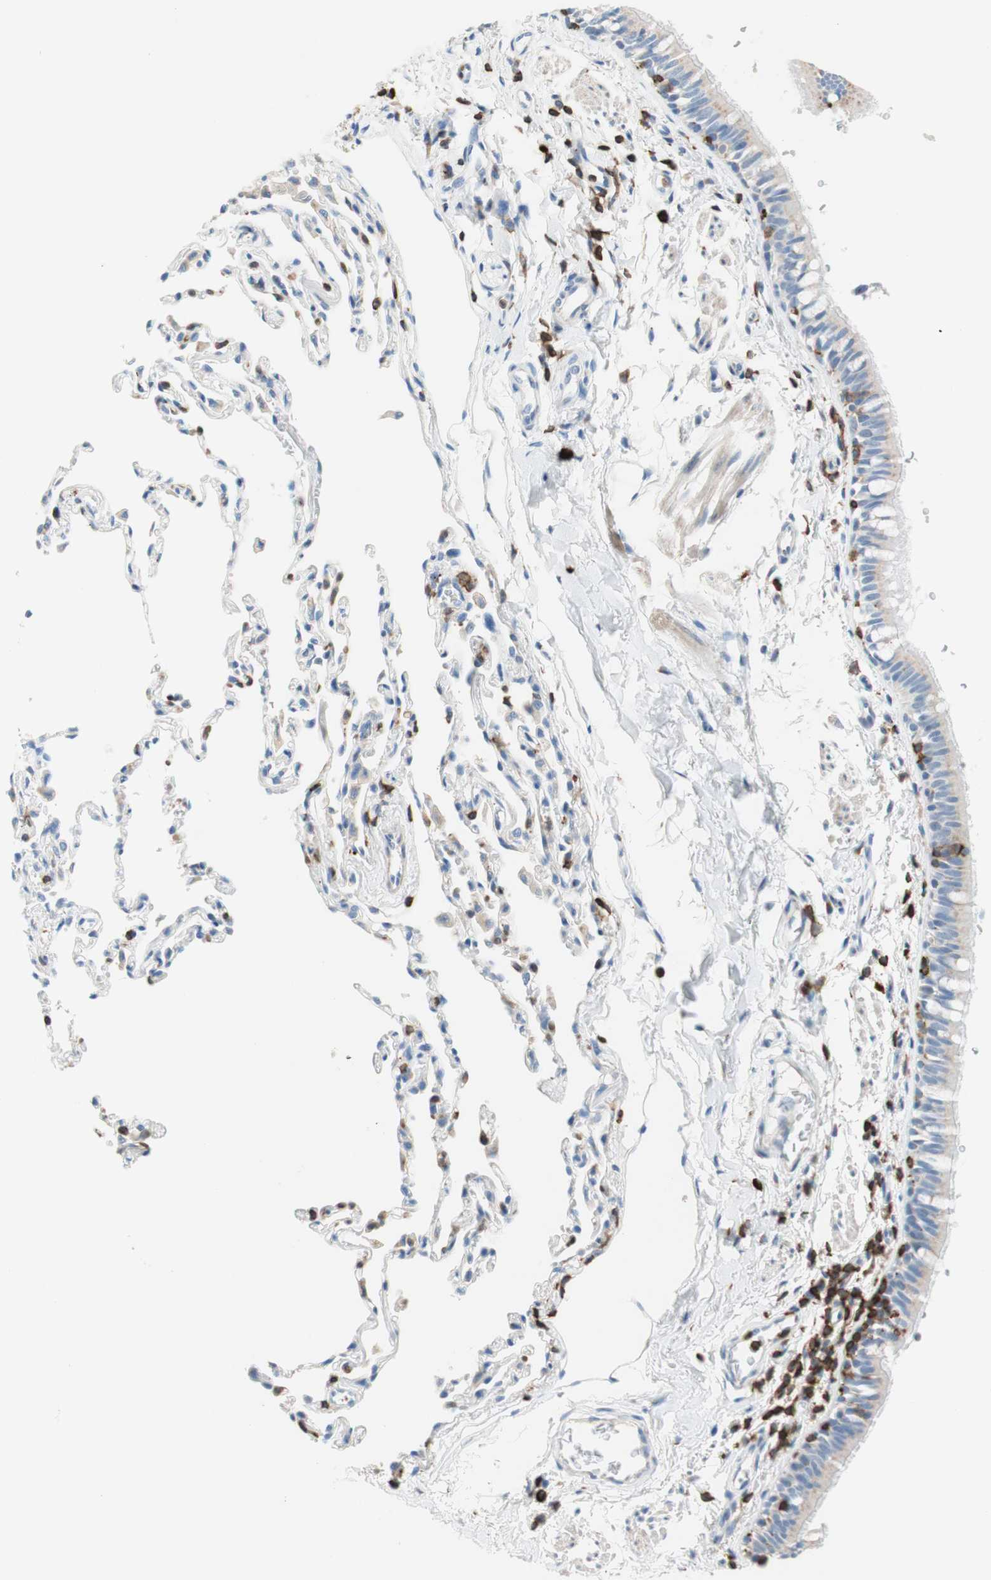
{"staining": {"intensity": "weak", "quantity": "<25%", "location": "cytoplasmic/membranous"}, "tissue": "bronchus", "cell_type": "Respiratory epithelial cells", "image_type": "normal", "snomed": [{"axis": "morphology", "description": "Normal tissue, NOS"}, {"axis": "topography", "description": "Bronchus"}, {"axis": "topography", "description": "Lung"}], "caption": "There is no significant staining in respiratory epithelial cells of bronchus. (DAB (3,3'-diaminobenzidine) IHC with hematoxylin counter stain).", "gene": "SPINK6", "patient": {"sex": "male", "age": 64}}